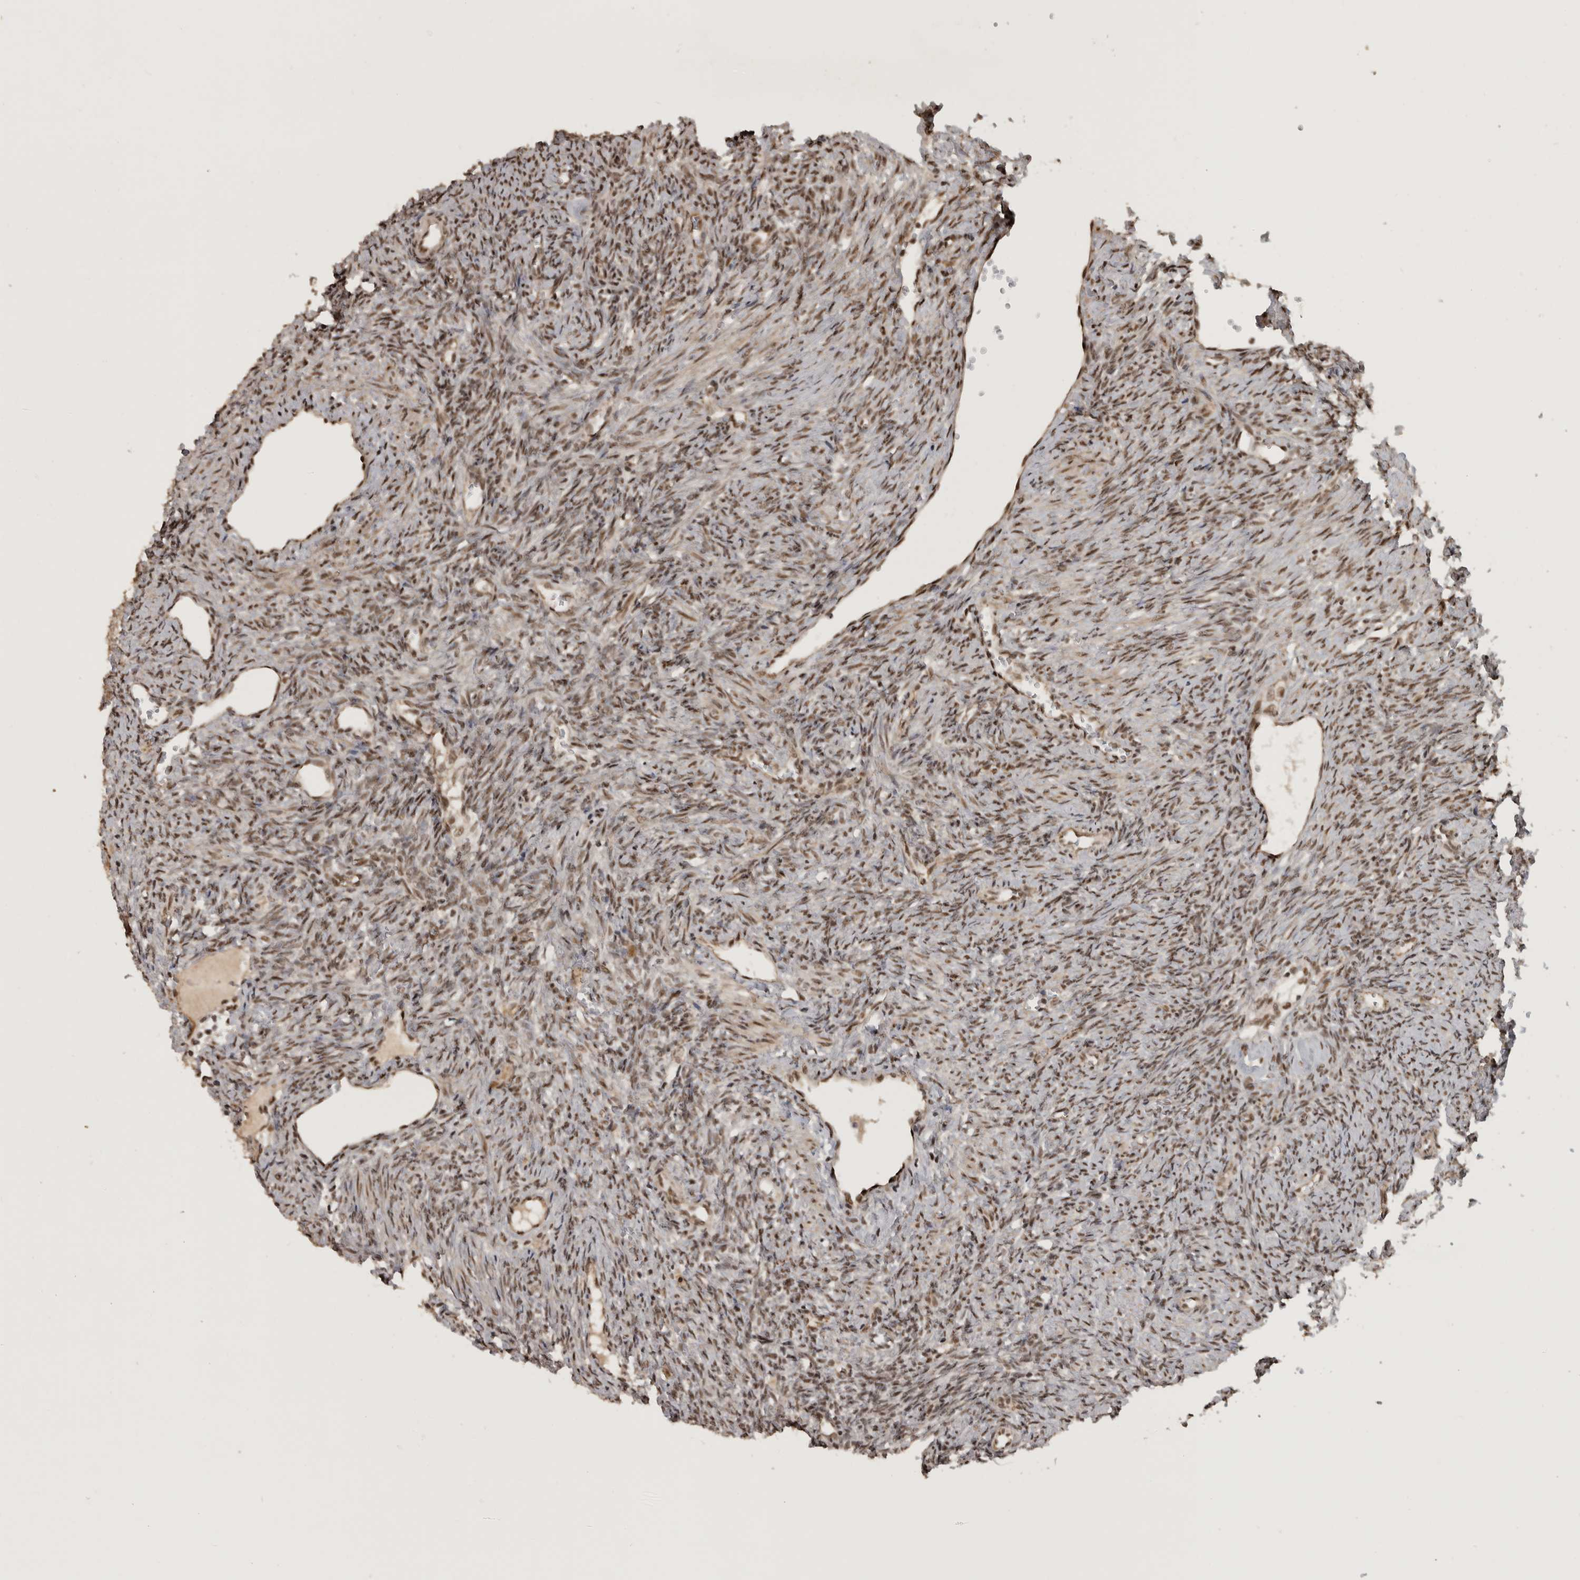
{"staining": {"intensity": "moderate", "quantity": ">75%", "location": "nuclear"}, "tissue": "ovary", "cell_type": "Ovarian stroma cells", "image_type": "normal", "snomed": [{"axis": "morphology", "description": "Normal tissue, NOS"}, {"axis": "topography", "description": "Ovary"}], "caption": "This histopathology image exhibits immunohistochemistry staining of benign ovary, with medium moderate nuclear staining in approximately >75% of ovarian stroma cells.", "gene": "CBLL1", "patient": {"sex": "female", "age": 41}}